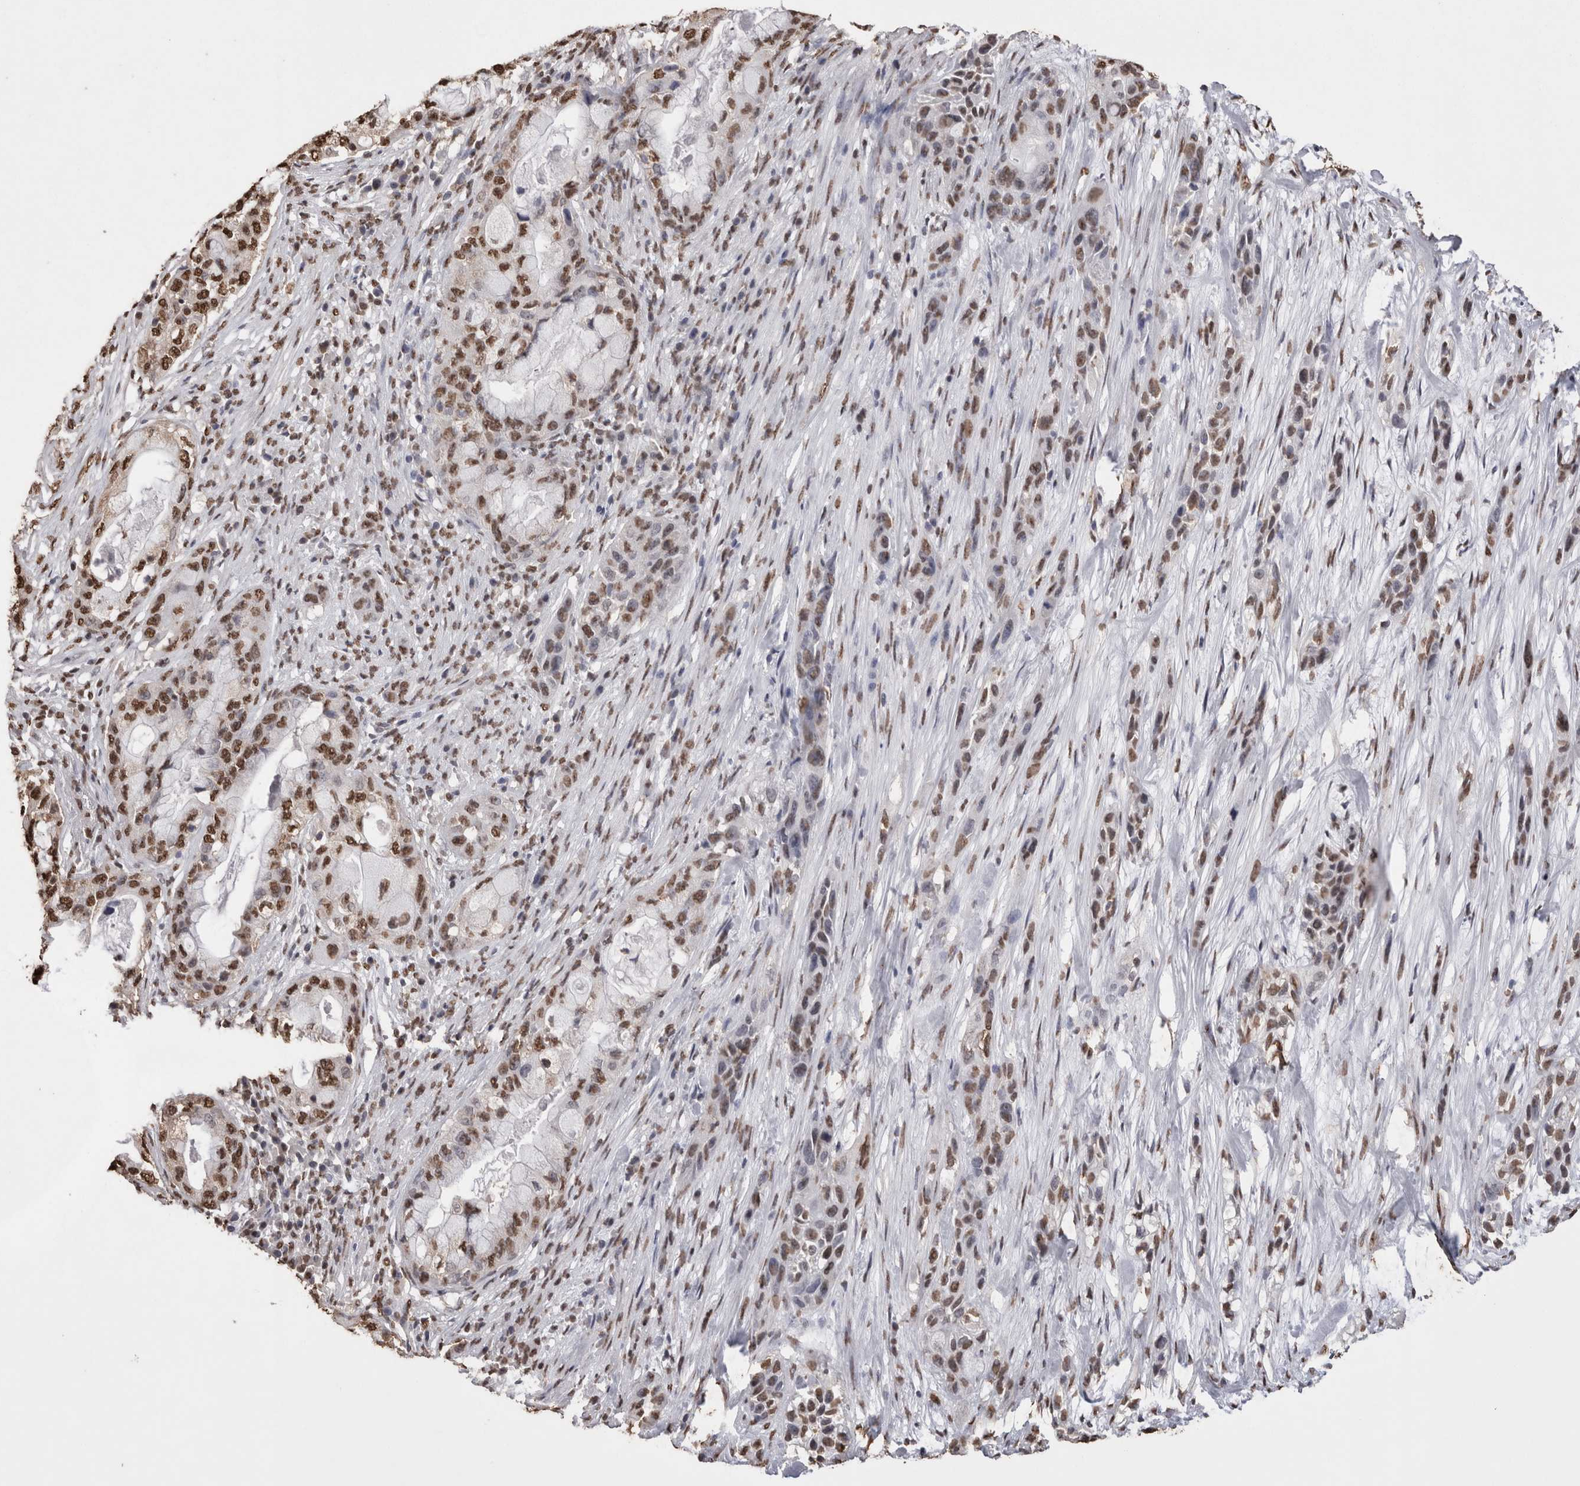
{"staining": {"intensity": "moderate", "quantity": ">75%", "location": "nuclear"}, "tissue": "pancreatic cancer", "cell_type": "Tumor cells", "image_type": "cancer", "snomed": [{"axis": "morphology", "description": "Adenocarcinoma, NOS"}, {"axis": "topography", "description": "Pancreas"}], "caption": "Immunohistochemical staining of pancreatic adenocarcinoma demonstrates medium levels of moderate nuclear protein expression in about >75% of tumor cells. (DAB (3,3'-diaminobenzidine) IHC with brightfield microscopy, high magnification).", "gene": "NTHL1", "patient": {"sex": "male", "age": 53}}